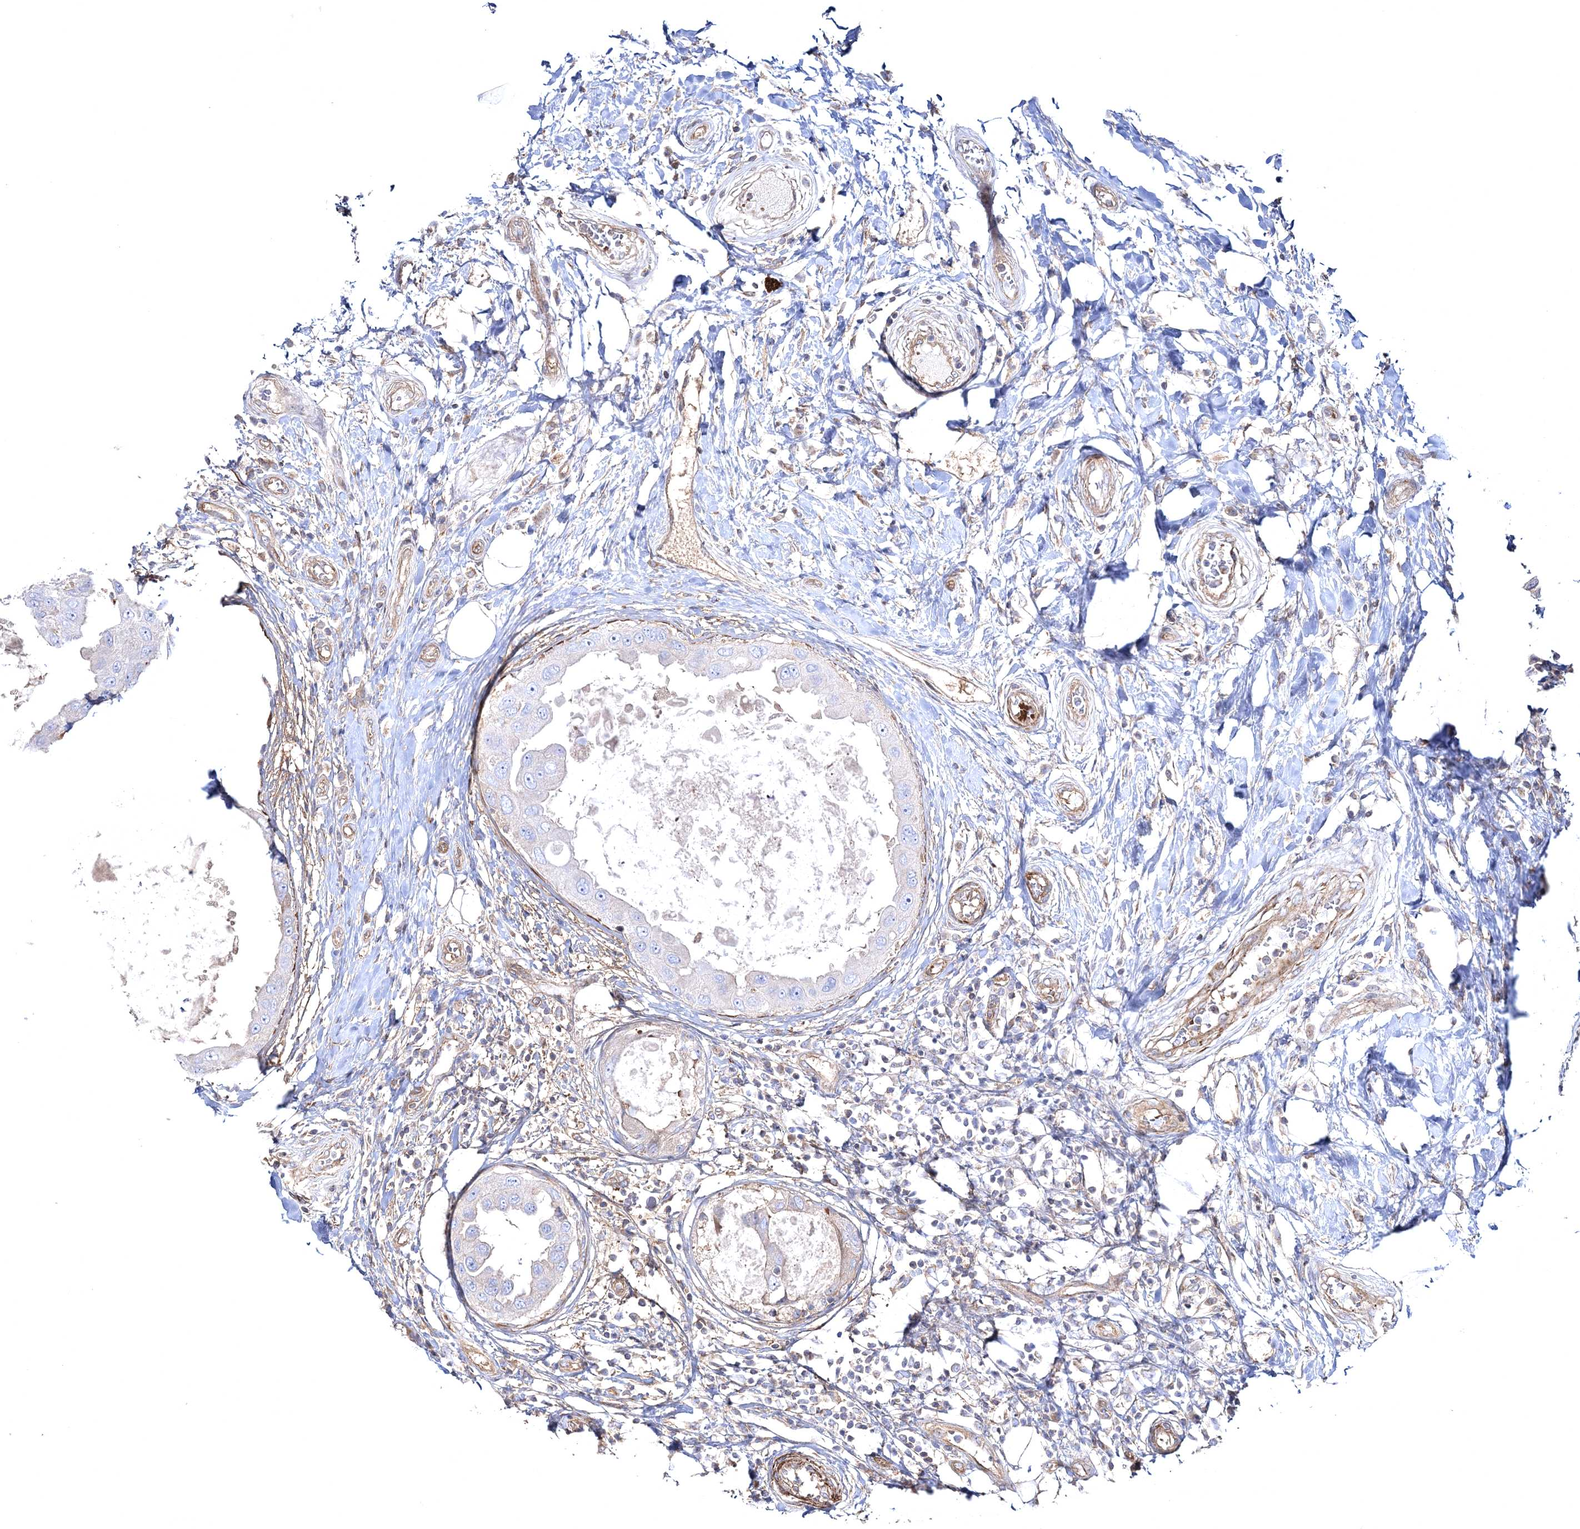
{"staining": {"intensity": "negative", "quantity": "none", "location": "none"}, "tissue": "breast cancer", "cell_type": "Tumor cells", "image_type": "cancer", "snomed": [{"axis": "morphology", "description": "Duct carcinoma"}, {"axis": "topography", "description": "Breast"}], "caption": "Micrograph shows no protein positivity in tumor cells of infiltrating ductal carcinoma (breast) tissue.", "gene": "ZSWIM6", "patient": {"sex": "female", "age": 27}}